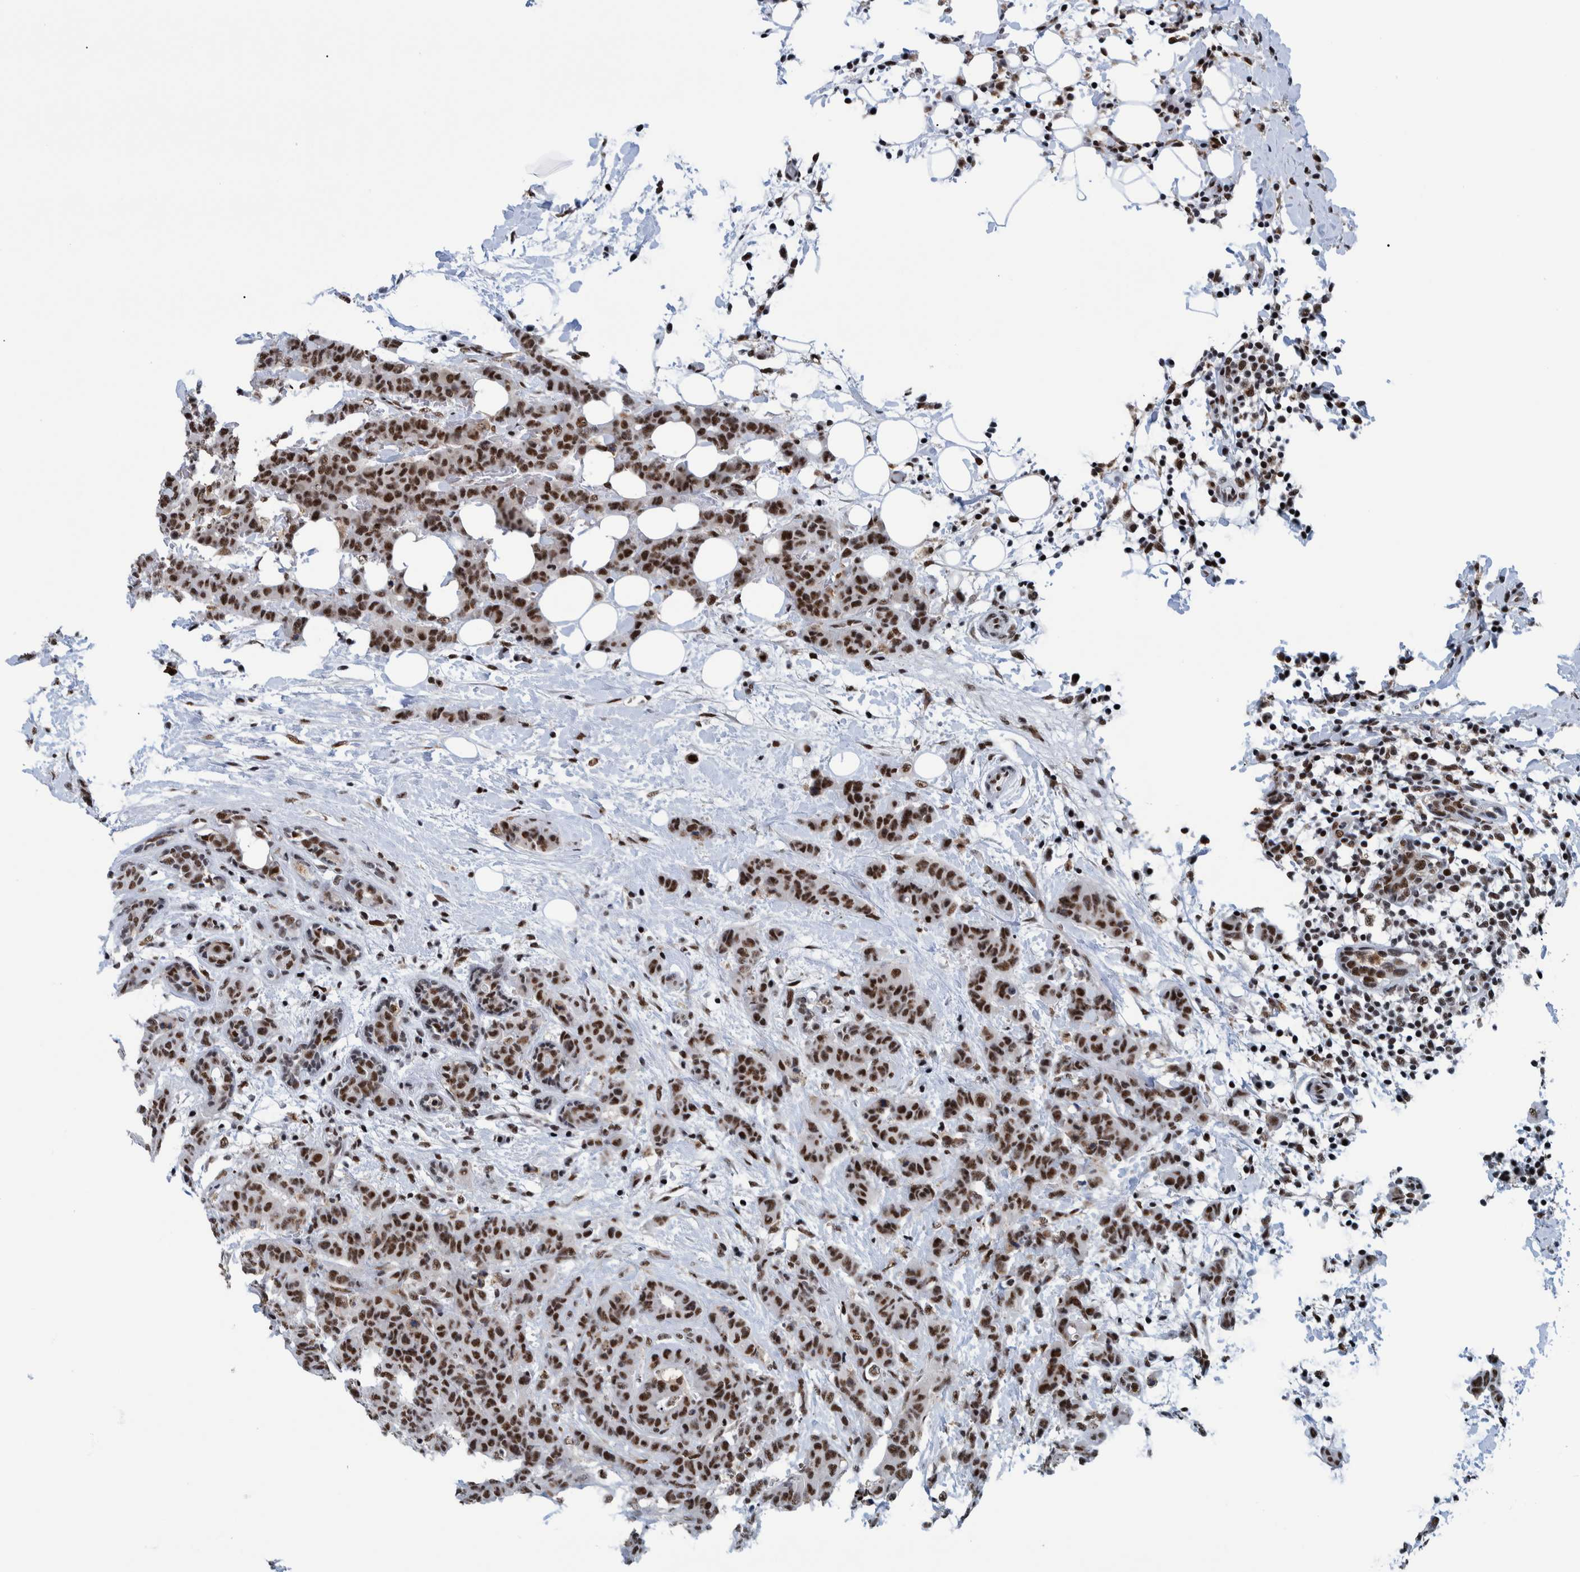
{"staining": {"intensity": "strong", "quantity": ">75%", "location": "nuclear"}, "tissue": "breast cancer", "cell_type": "Tumor cells", "image_type": "cancer", "snomed": [{"axis": "morphology", "description": "Normal tissue, NOS"}, {"axis": "morphology", "description": "Duct carcinoma"}, {"axis": "topography", "description": "Breast"}], "caption": "Immunohistochemical staining of breast cancer shows high levels of strong nuclear expression in about >75% of tumor cells. (DAB (3,3'-diaminobenzidine) IHC with brightfield microscopy, high magnification).", "gene": "EFTUD2", "patient": {"sex": "female", "age": 40}}